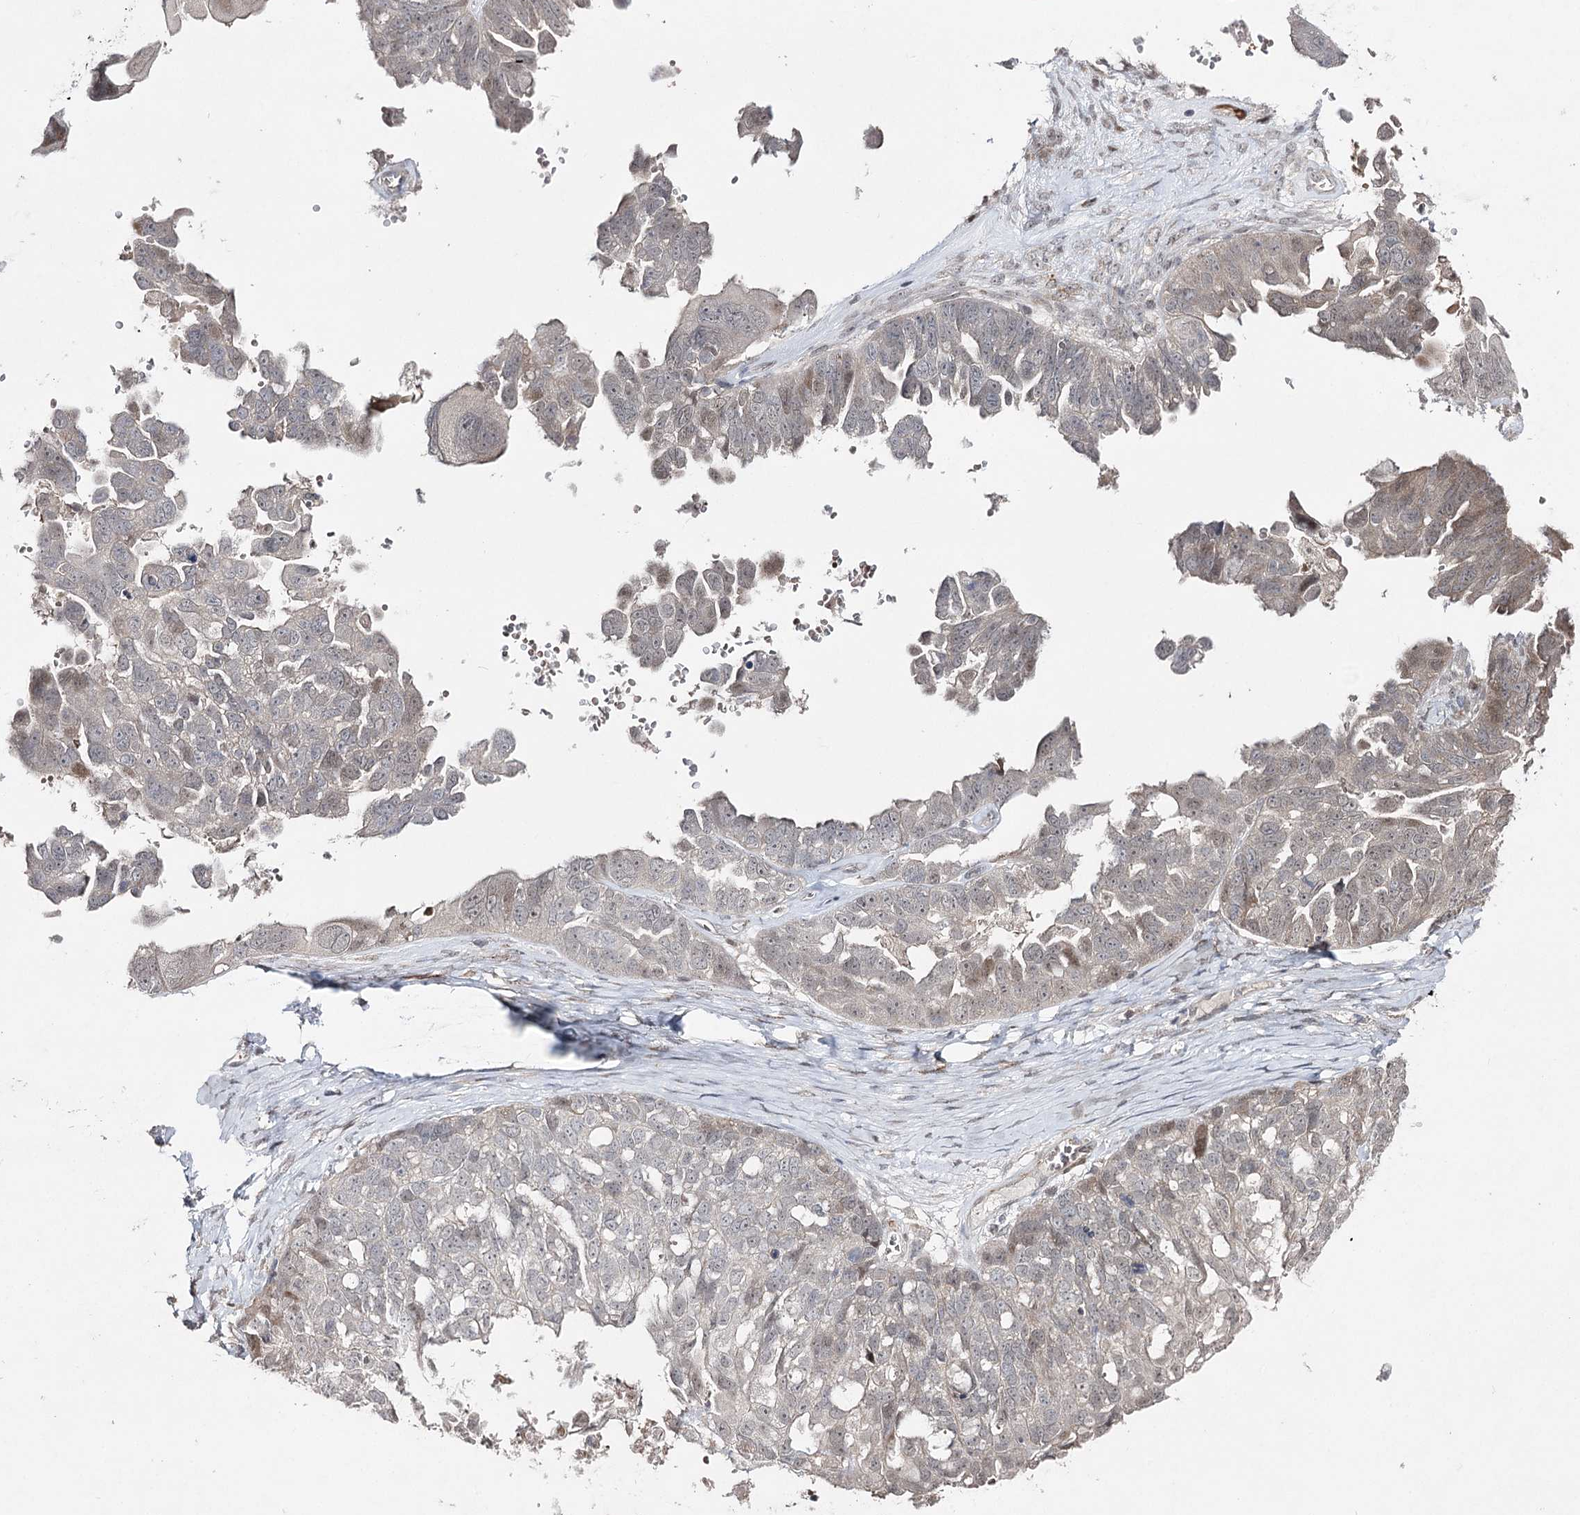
{"staining": {"intensity": "negative", "quantity": "none", "location": "none"}, "tissue": "ovarian cancer", "cell_type": "Tumor cells", "image_type": "cancer", "snomed": [{"axis": "morphology", "description": "Cystadenocarcinoma, serous, NOS"}, {"axis": "topography", "description": "Ovary"}], "caption": "Immunohistochemistry image of human ovarian serous cystadenocarcinoma stained for a protein (brown), which displays no positivity in tumor cells.", "gene": "HSD11B2", "patient": {"sex": "female", "age": 79}}